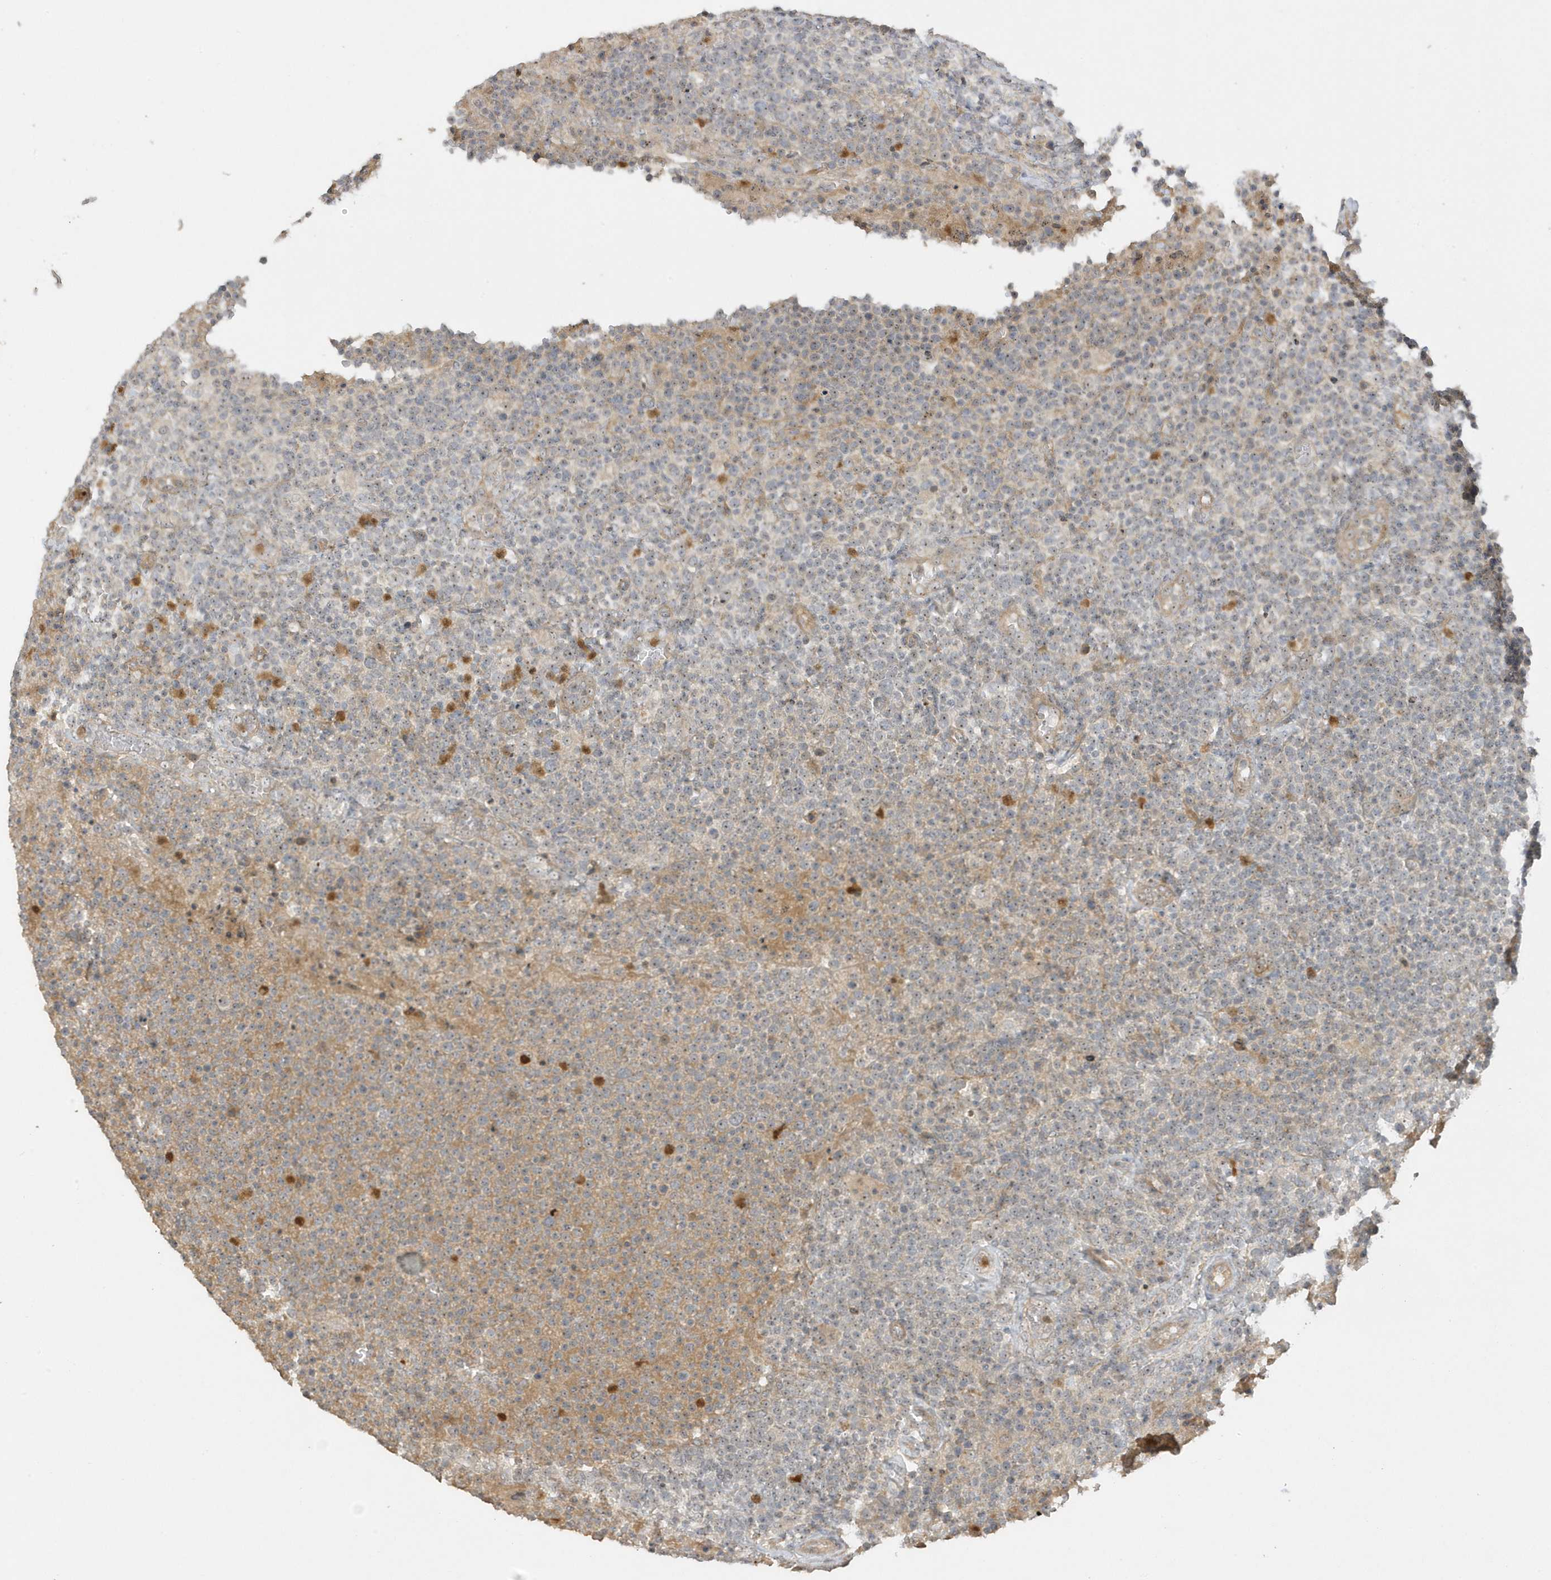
{"staining": {"intensity": "weak", "quantity": ">75%", "location": "nuclear"}, "tissue": "lymphoma", "cell_type": "Tumor cells", "image_type": "cancer", "snomed": [{"axis": "morphology", "description": "Malignant lymphoma, non-Hodgkin's type, High grade"}, {"axis": "topography", "description": "Lymph node"}], "caption": "Lymphoma stained with immunohistochemistry (IHC) shows weak nuclear expression in approximately >75% of tumor cells.", "gene": "DDX18", "patient": {"sex": "male", "age": 61}}